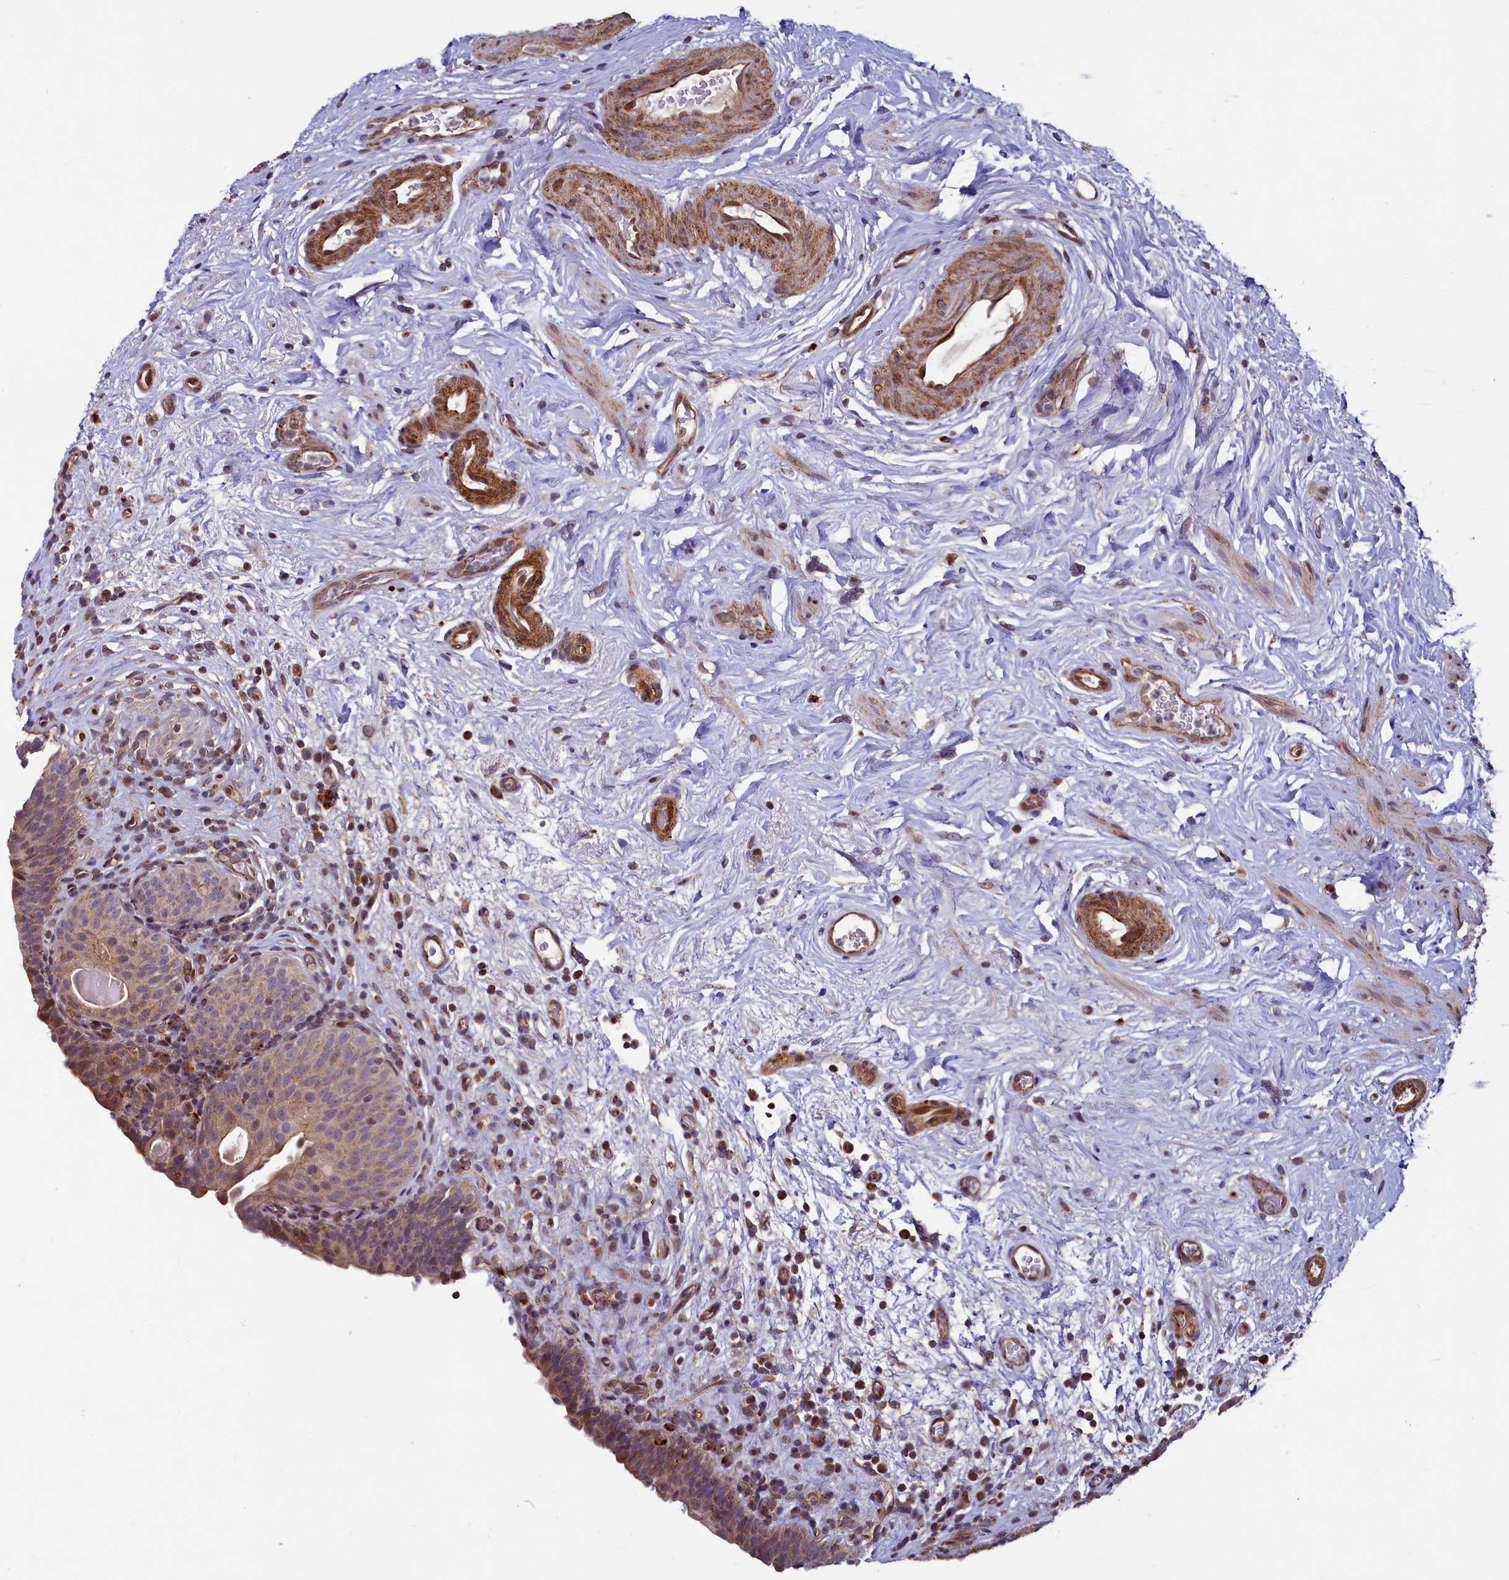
{"staining": {"intensity": "moderate", "quantity": "25%-75%", "location": "cytoplasmic/membranous"}, "tissue": "urinary bladder", "cell_type": "Urothelial cells", "image_type": "normal", "snomed": [{"axis": "morphology", "description": "Normal tissue, NOS"}, {"axis": "topography", "description": "Urinary bladder"}], "caption": "Immunohistochemistry staining of unremarkable urinary bladder, which demonstrates medium levels of moderate cytoplasmic/membranous expression in about 25%-75% of urothelial cells indicating moderate cytoplasmic/membranous protein staining. The staining was performed using DAB (3,3'-diaminobenzidine) (brown) for protein detection and nuclei were counterstained in hematoxylin (blue).", "gene": "ZNF577", "patient": {"sex": "male", "age": 83}}